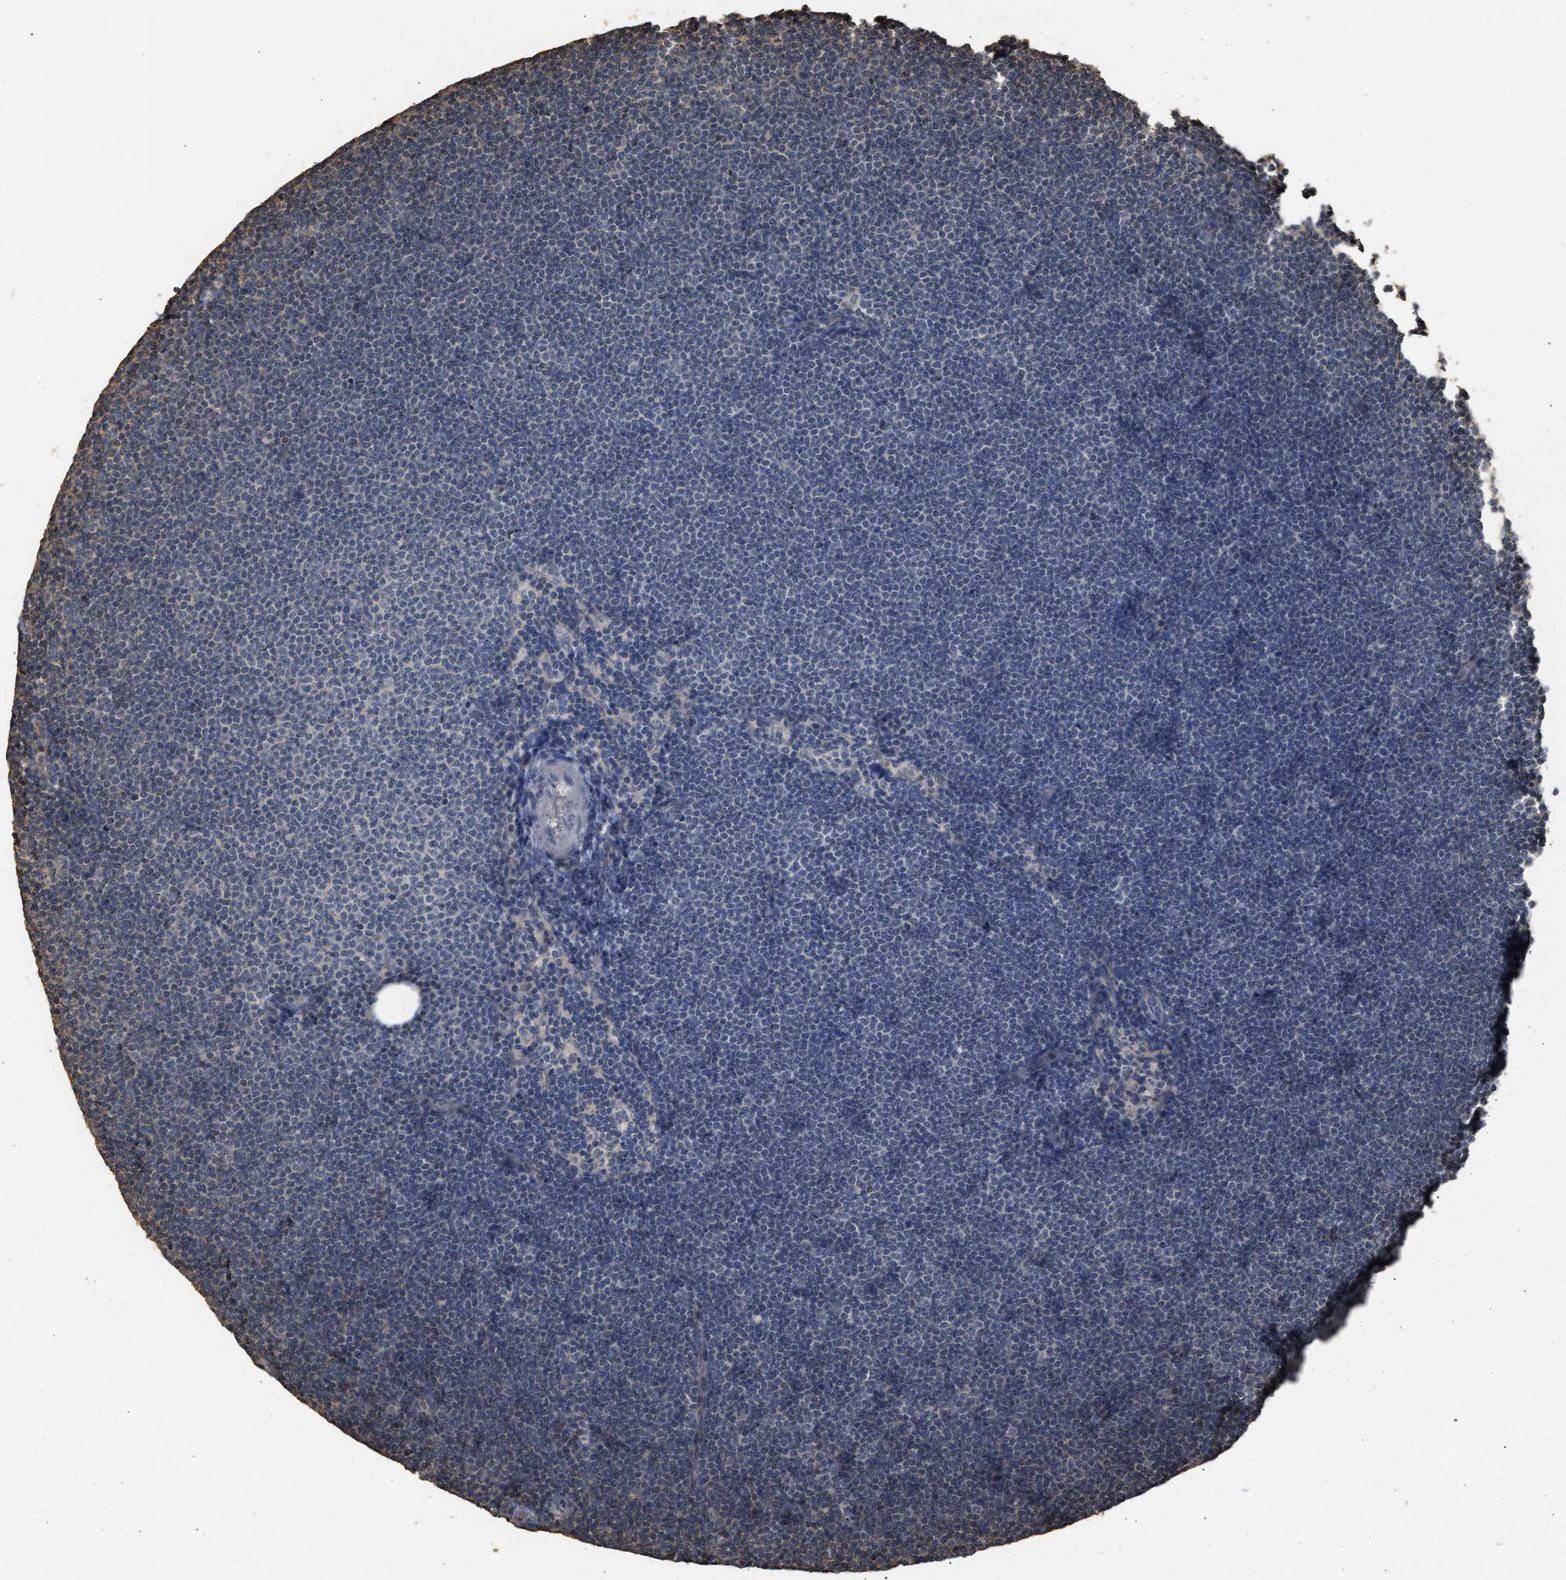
{"staining": {"intensity": "negative", "quantity": "none", "location": "none"}, "tissue": "lymphoma", "cell_type": "Tumor cells", "image_type": "cancer", "snomed": [{"axis": "morphology", "description": "Malignant lymphoma, non-Hodgkin's type, Low grade"}, {"axis": "topography", "description": "Lymph node"}], "caption": "This image is of malignant lymphoma, non-Hodgkin's type (low-grade) stained with immunohistochemistry to label a protein in brown with the nuclei are counter-stained blue. There is no positivity in tumor cells. The staining is performed using DAB (3,3'-diaminobenzidine) brown chromogen with nuclei counter-stained in using hematoxylin.", "gene": "ARHGDIA", "patient": {"sex": "female", "age": 53}}